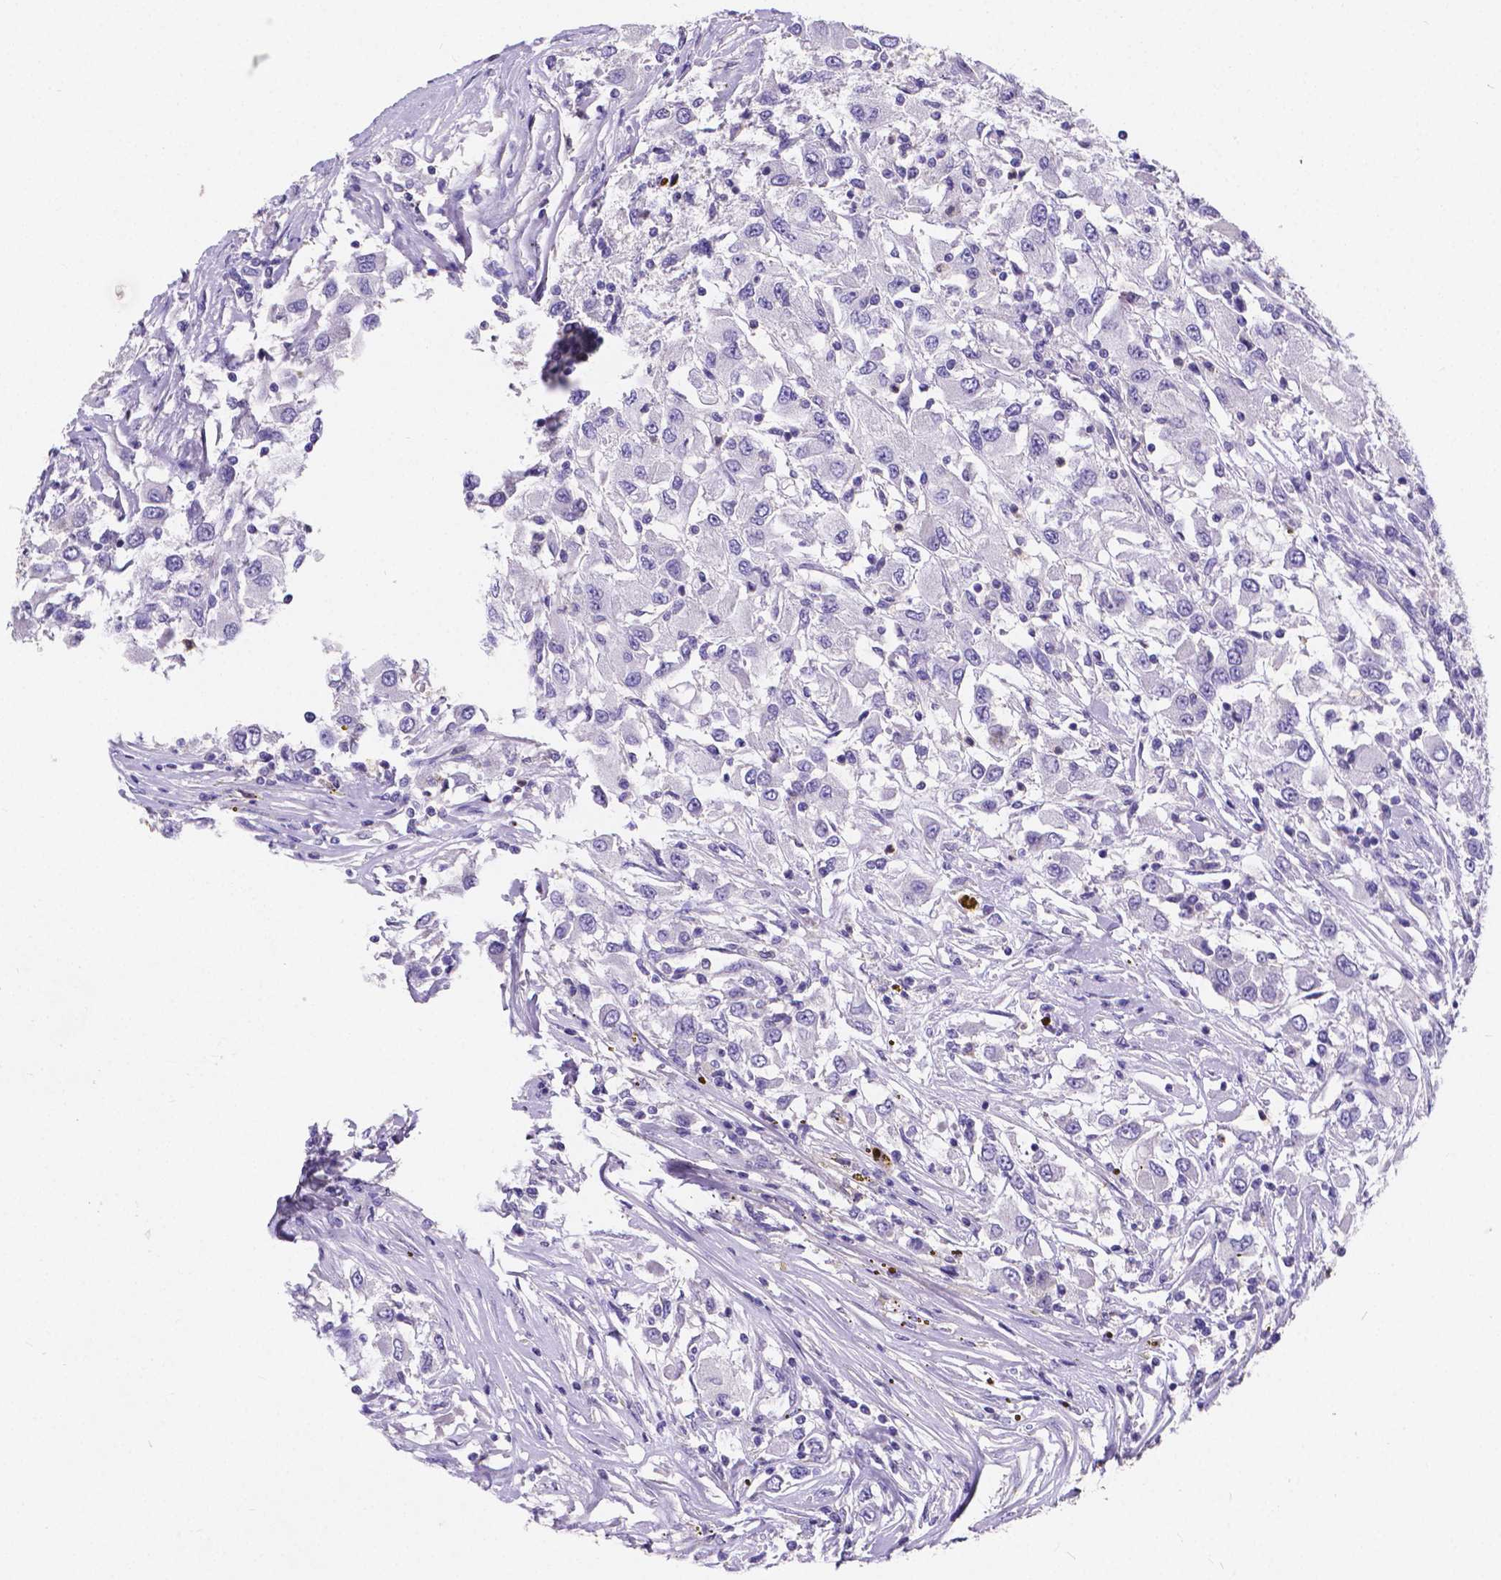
{"staining": {"intensity": "negative", "quantity": "none", "location": "none"}, "tissue": "renal cancer", "cell_type": "Tumor cells", "image_type": "cancer", "snomed": [{"axis": "morphology", "description": "Adenocarcinoma, NOS"}, {"axis": "topography", "description": "Kidney"}], "caption": "This is a histopathology image of IHC staining of renal cancer (adenocarcinoma), which shows no expression in tumor cells.", "gene": "ATP6V1D", "patient": {"sex": "female", "age": 67}}